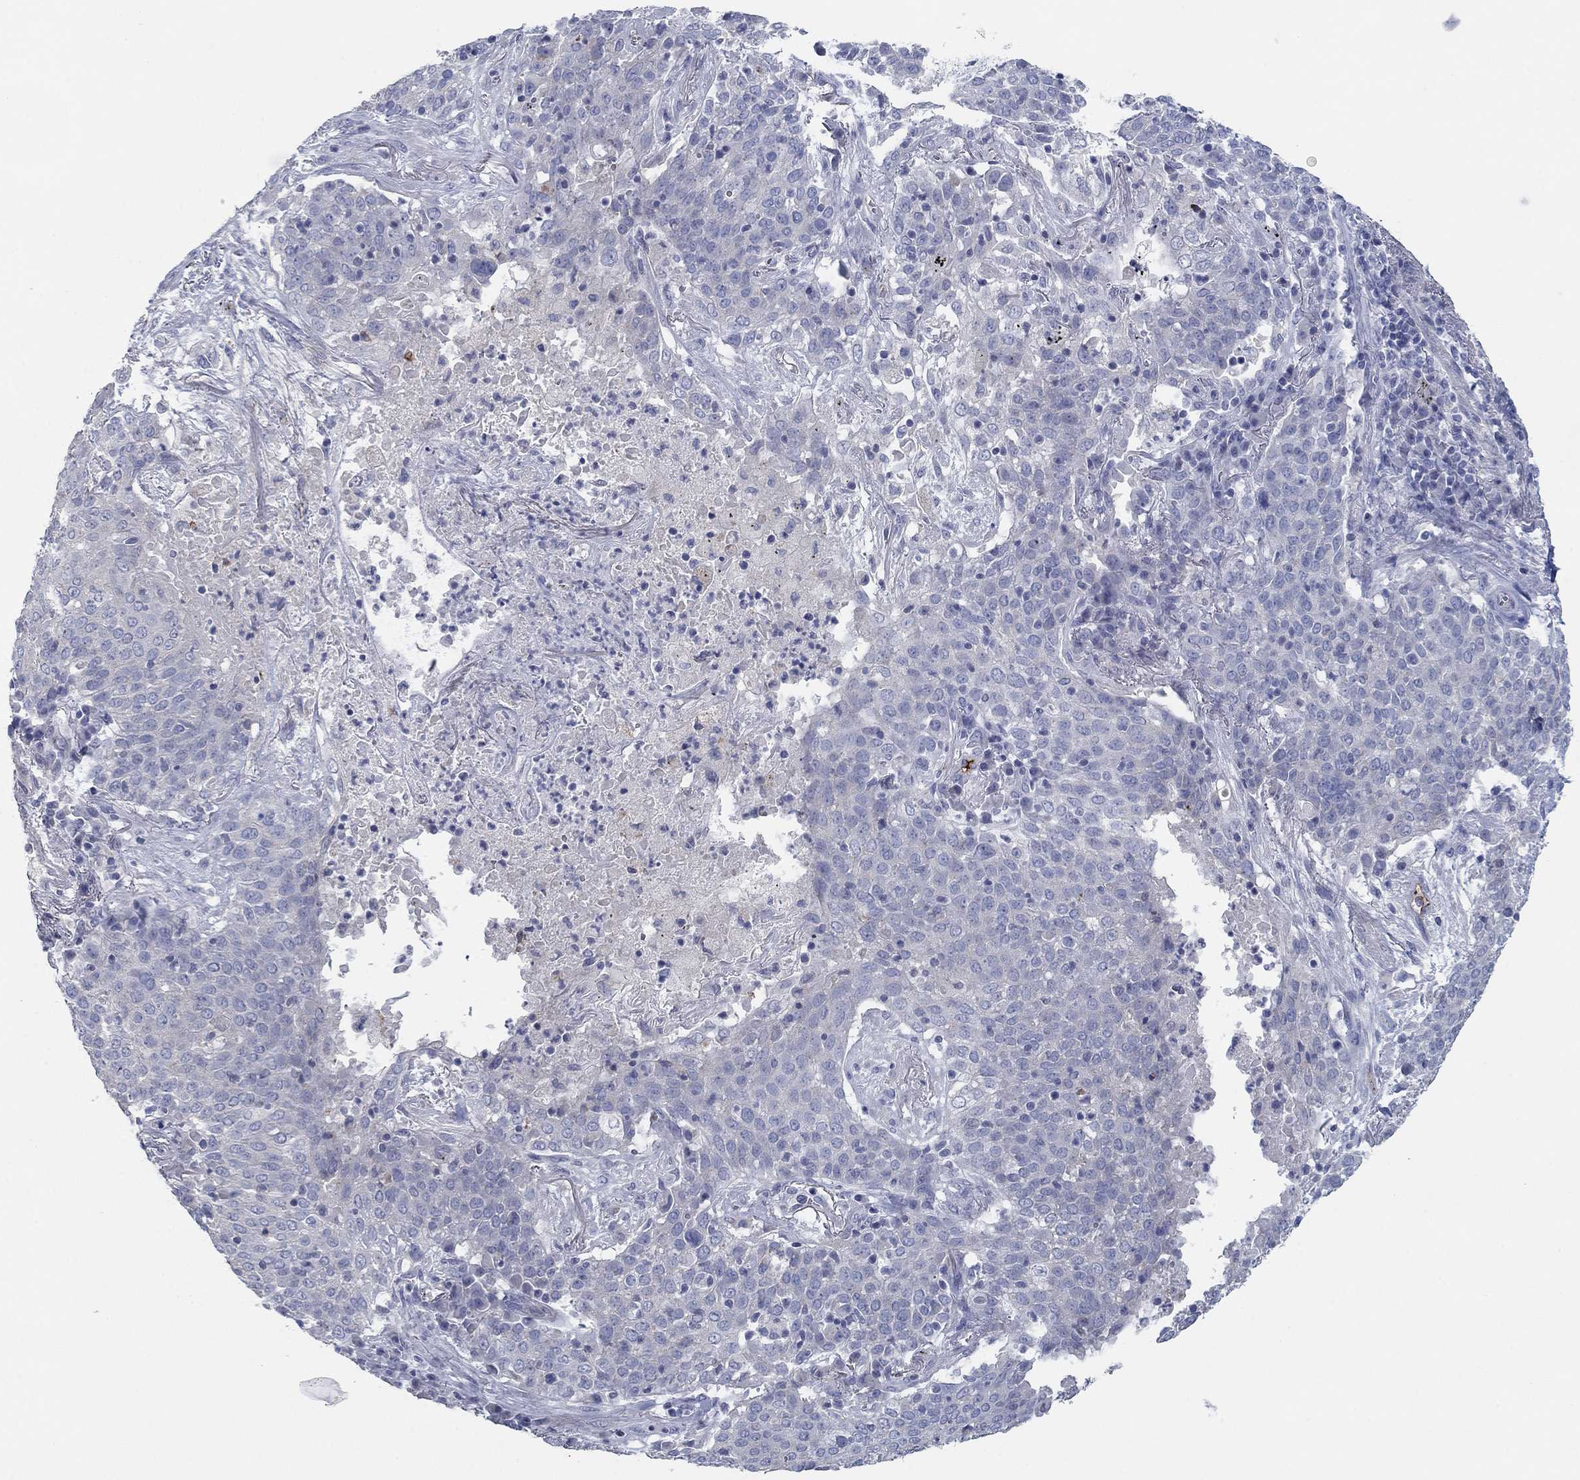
{"staining": {"intensity": "negative", "quantity": "none", "location": "none"}, "tissue": "lung cancer", "cell_type": "Tumor cells", "image_type": "cancer", "snomed": [{"axis": "morphology", "description": "Squamous cell carcinoma, NOS"}, {"axis": "topography", "description": "Lung"}], "caption": "Immunohistochemistry of human lung cancer (squamous cell carcinoma) shows no staining in tumor cells.", "gene": "APOC3", "patient": {"sex": "male", "age": 82}}